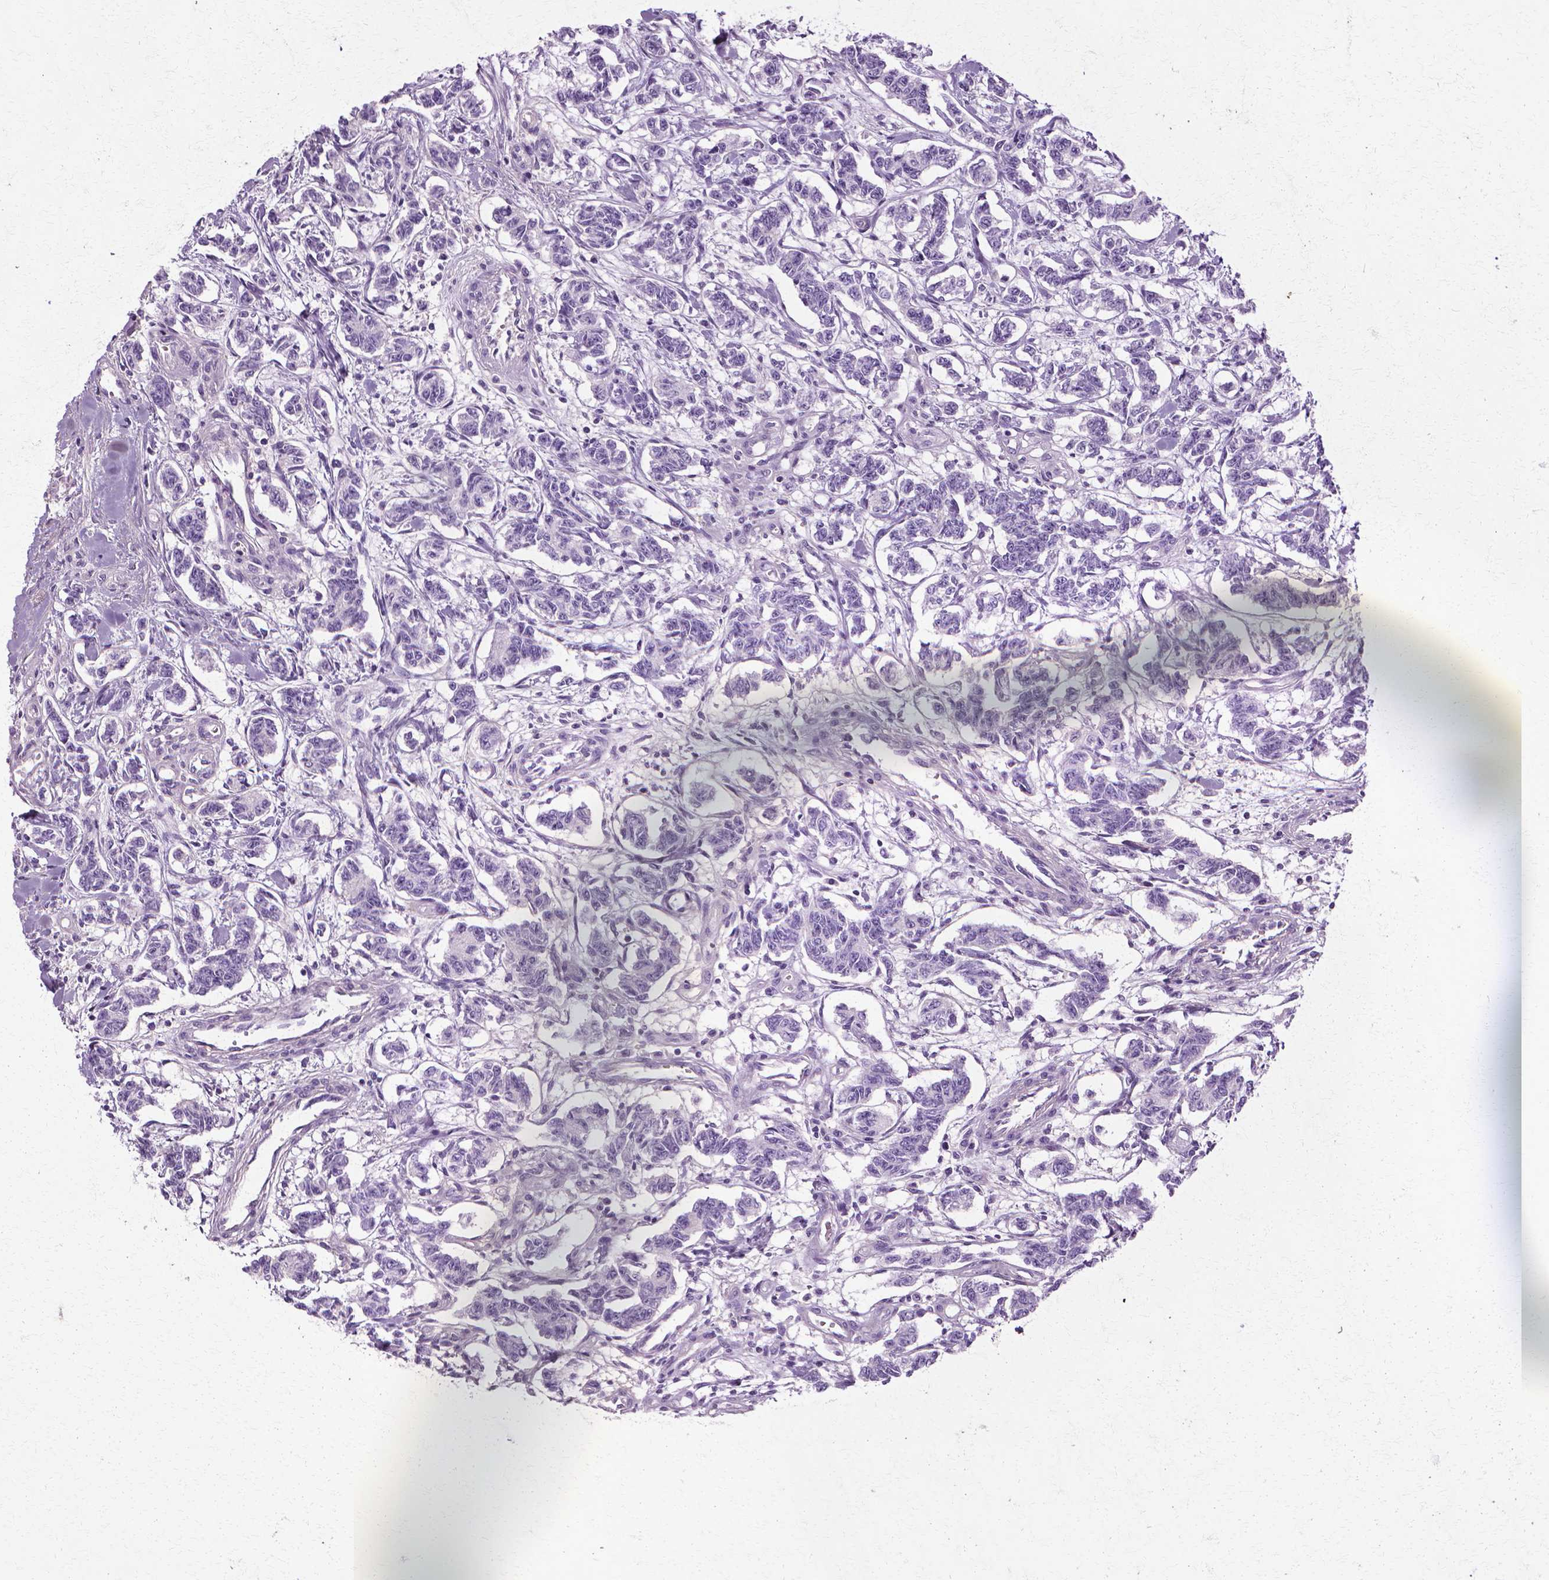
{"staining": {"intensity": "negative", "quantity": "none", "location": "none"}, "tissue": "carcinoid", "cell_type": "Tumor cells", "image_type": "cancer", "snomed": [{"axis": "morphology", "description": "Carcinoid, malignant, NOS"}, {"axis": "topography", "description": "Kidney"}], "caption": "The histopathology image displays no staining of tumor cells in carcinoid. (DAB (3,3'-diaminobenzidine) IHC with hematoxylin counter stain).", "gene": "CFAP157", "patient": {"sex": "female", "age": 41}}